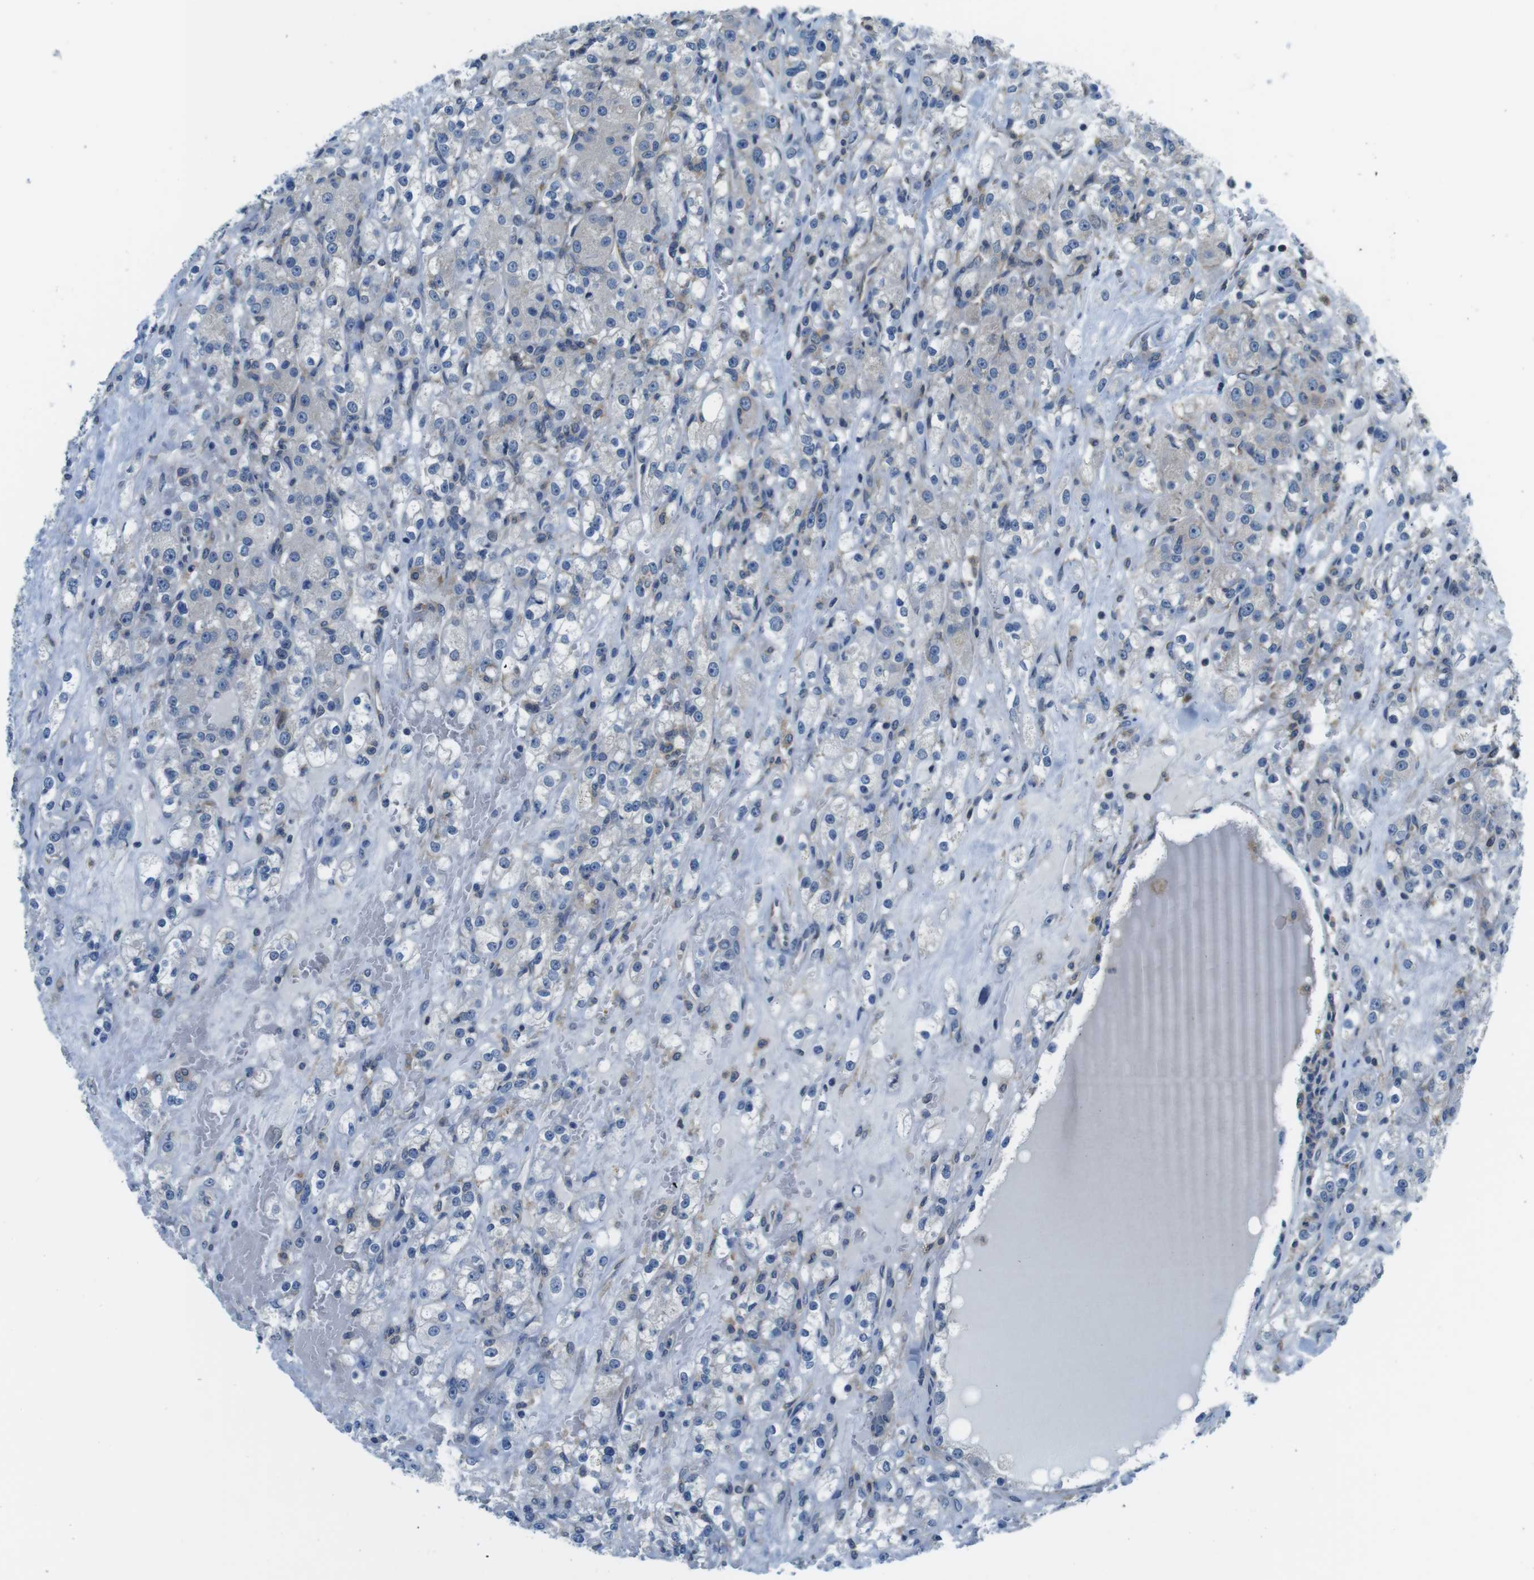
{"staining": {"intensity": "negative", "quantity": "none", "location": "none"}, "tissue": "renal cancer", "cell_type": "Tumor cells", "image_type": "cancer", "snomed": [{"axis": "morphology", "description": "Normal tissue, NOS"}, {"axis": "morphology", "description": "Adenocarcinoma, NOS"}, {"axis": "topography", "description": "Kidney"}], "caption": "The image exhibits no significant expression in tumor cells of renal cancer.", "gene": "EIF2B5", "patient": {"sex": "male", "age": 61}}